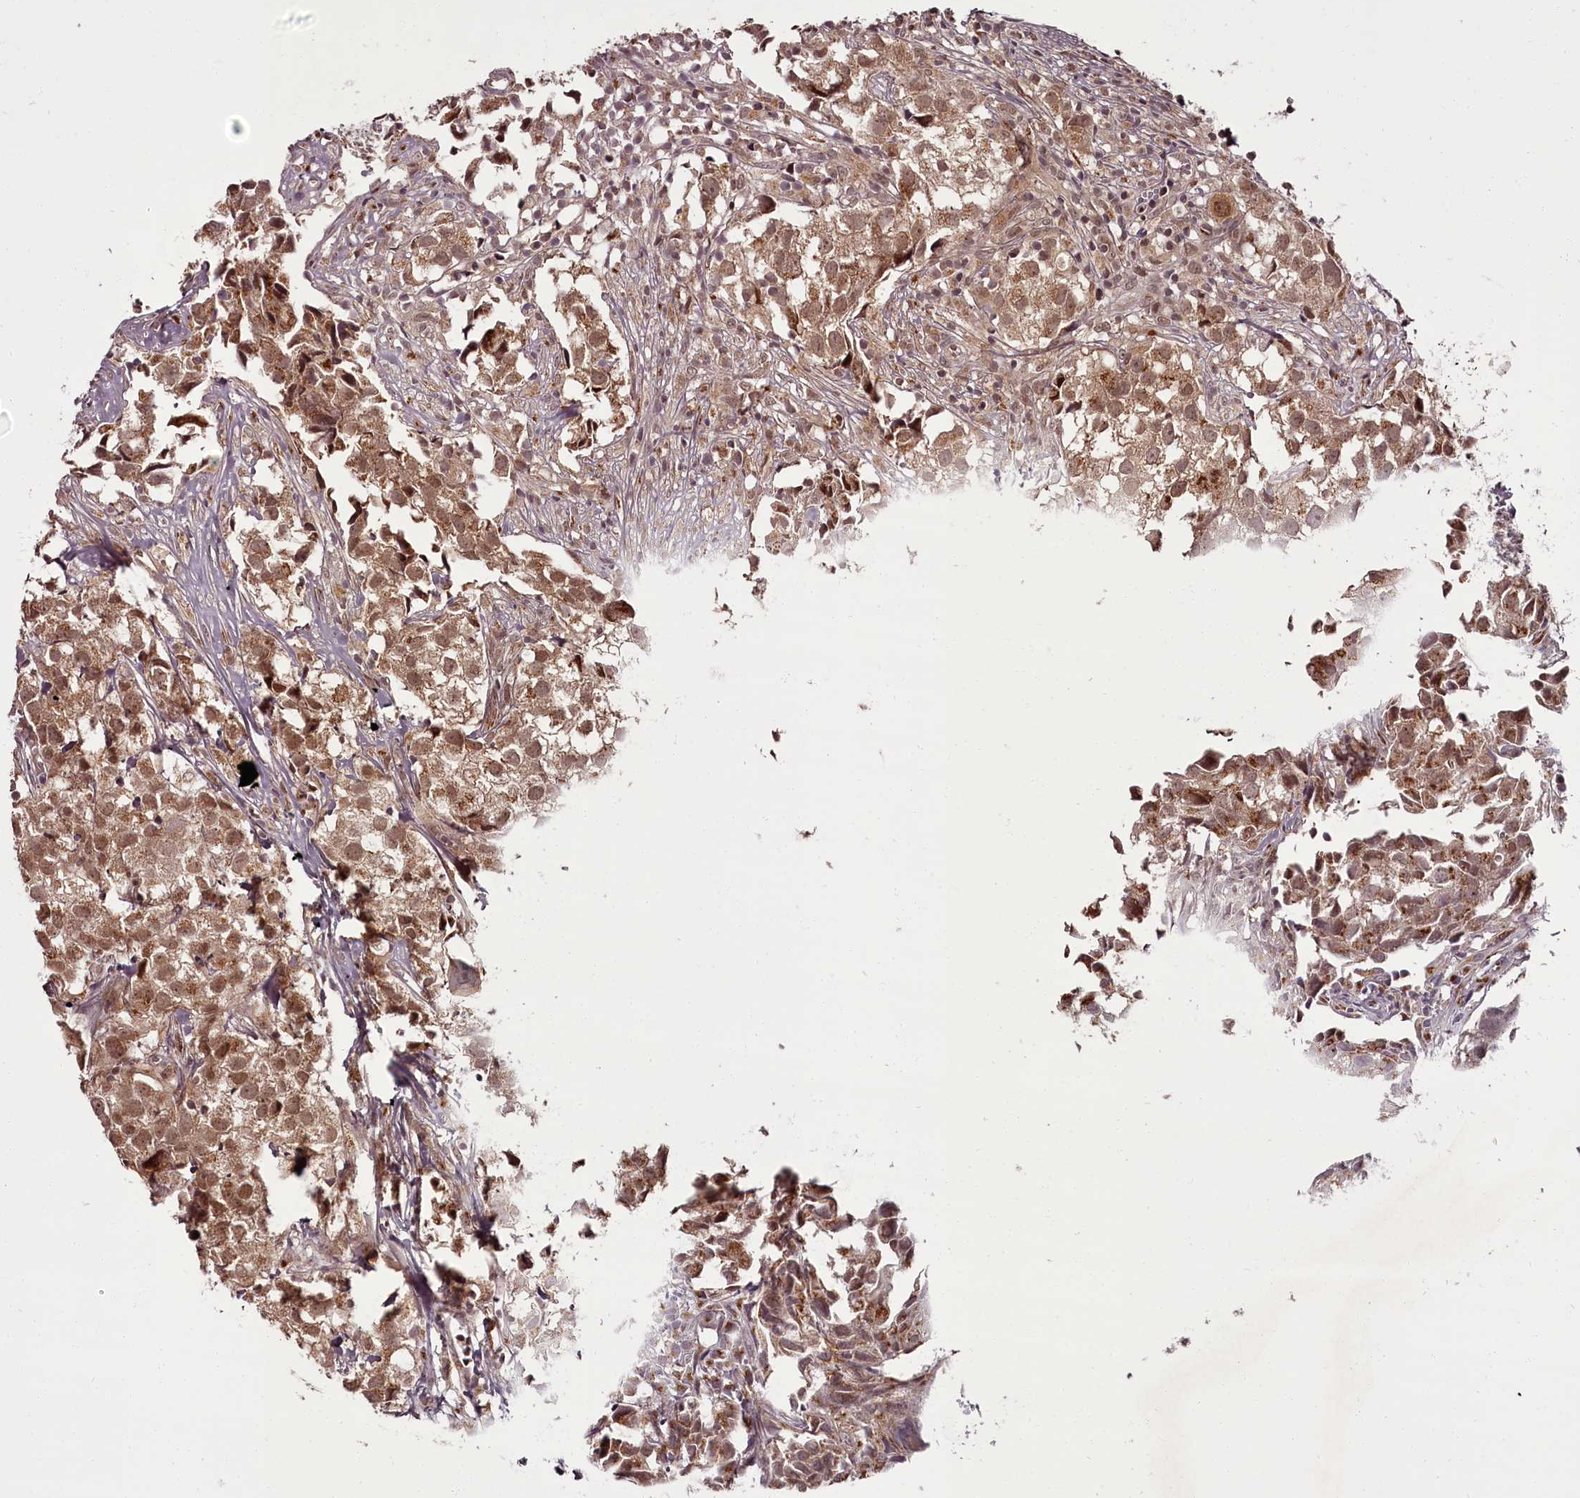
{"staining": {"intensity": "moderate", "quantity": ">75%", "location": "cytoplasmic/membranous,nuclear"}, "tissue": "urothelial cancer", "cell_type": "Tumor cells", "image_type": "cancer", "snomed": [{"axis": "morphology", "description": "Urothelial carcinoma, High grade"}, {"axis": "topography", "description": "Urinary bladder"}], "caption": "Protein expression analysis of urothelial carcinoma (high-grade) demonstrates moderate cytoplasmic/membranous and nuclear staining in approximately >75% of tumor cells. Immunohistochemistry (ihc) stains the protein of interest in brown and the nuclei are stained blue.", "gene": "CEP83", "patient": {"sex": "female", "age": 75}}